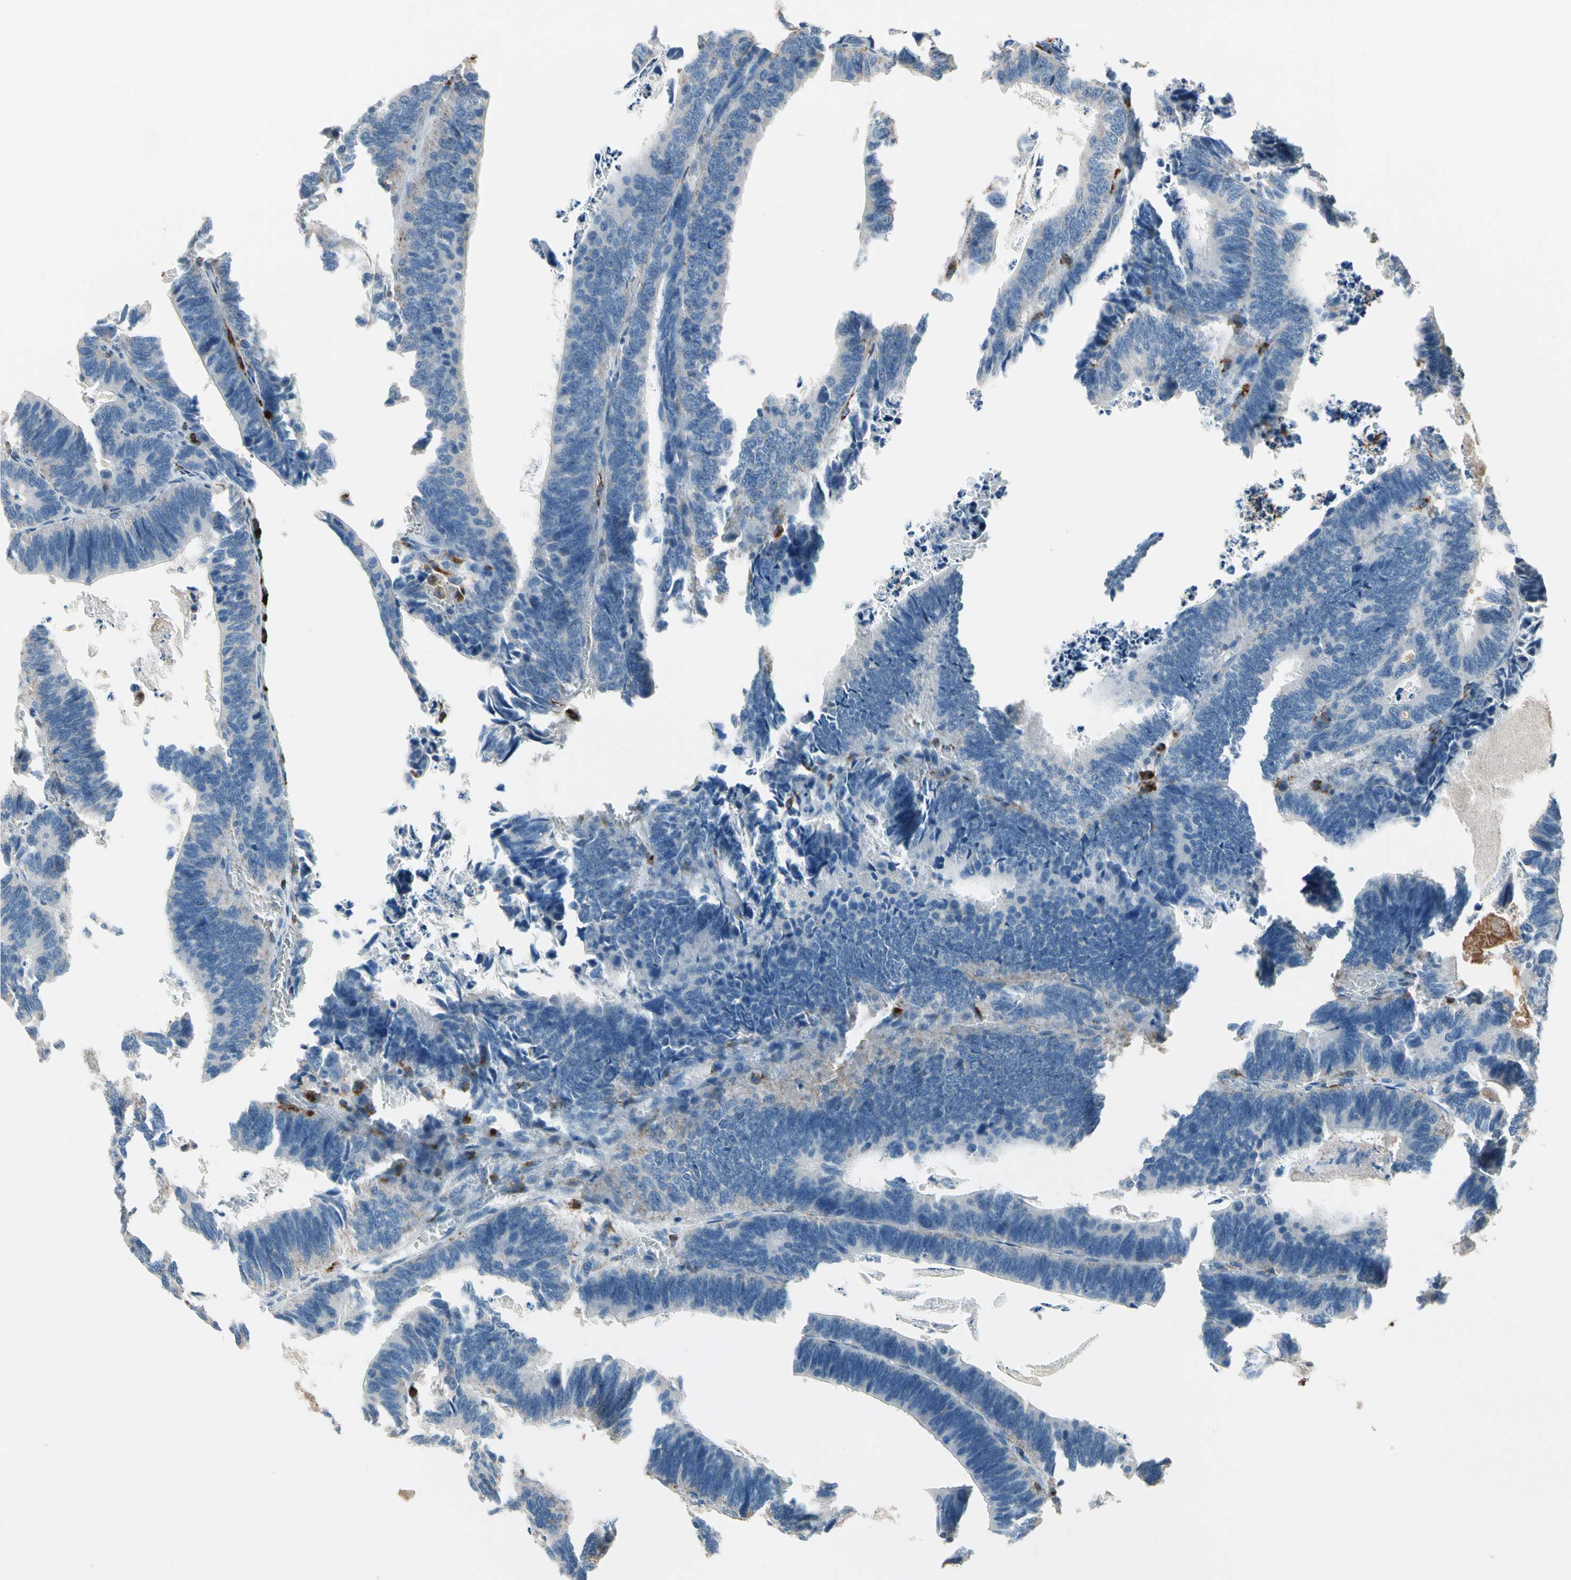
{"staining": {"intensity": "negative", "quantity": "none", "location": "none"}, "tissue": "colorectal cancer", "cell_type": "Tumor cells", "image_type": "cancer", "snomed": [{"axis": "morphology", "description": "Adenocarcinoma, NOS"}, {"axis": "topography", "description": "Colon"}], "caption": "This is an IHC photomicrograph of colorectal adenocarcinoma. There is no positivity in tumor cells.", "gene": "GM2A", "patient": {"sex": "male", "age": 72}}